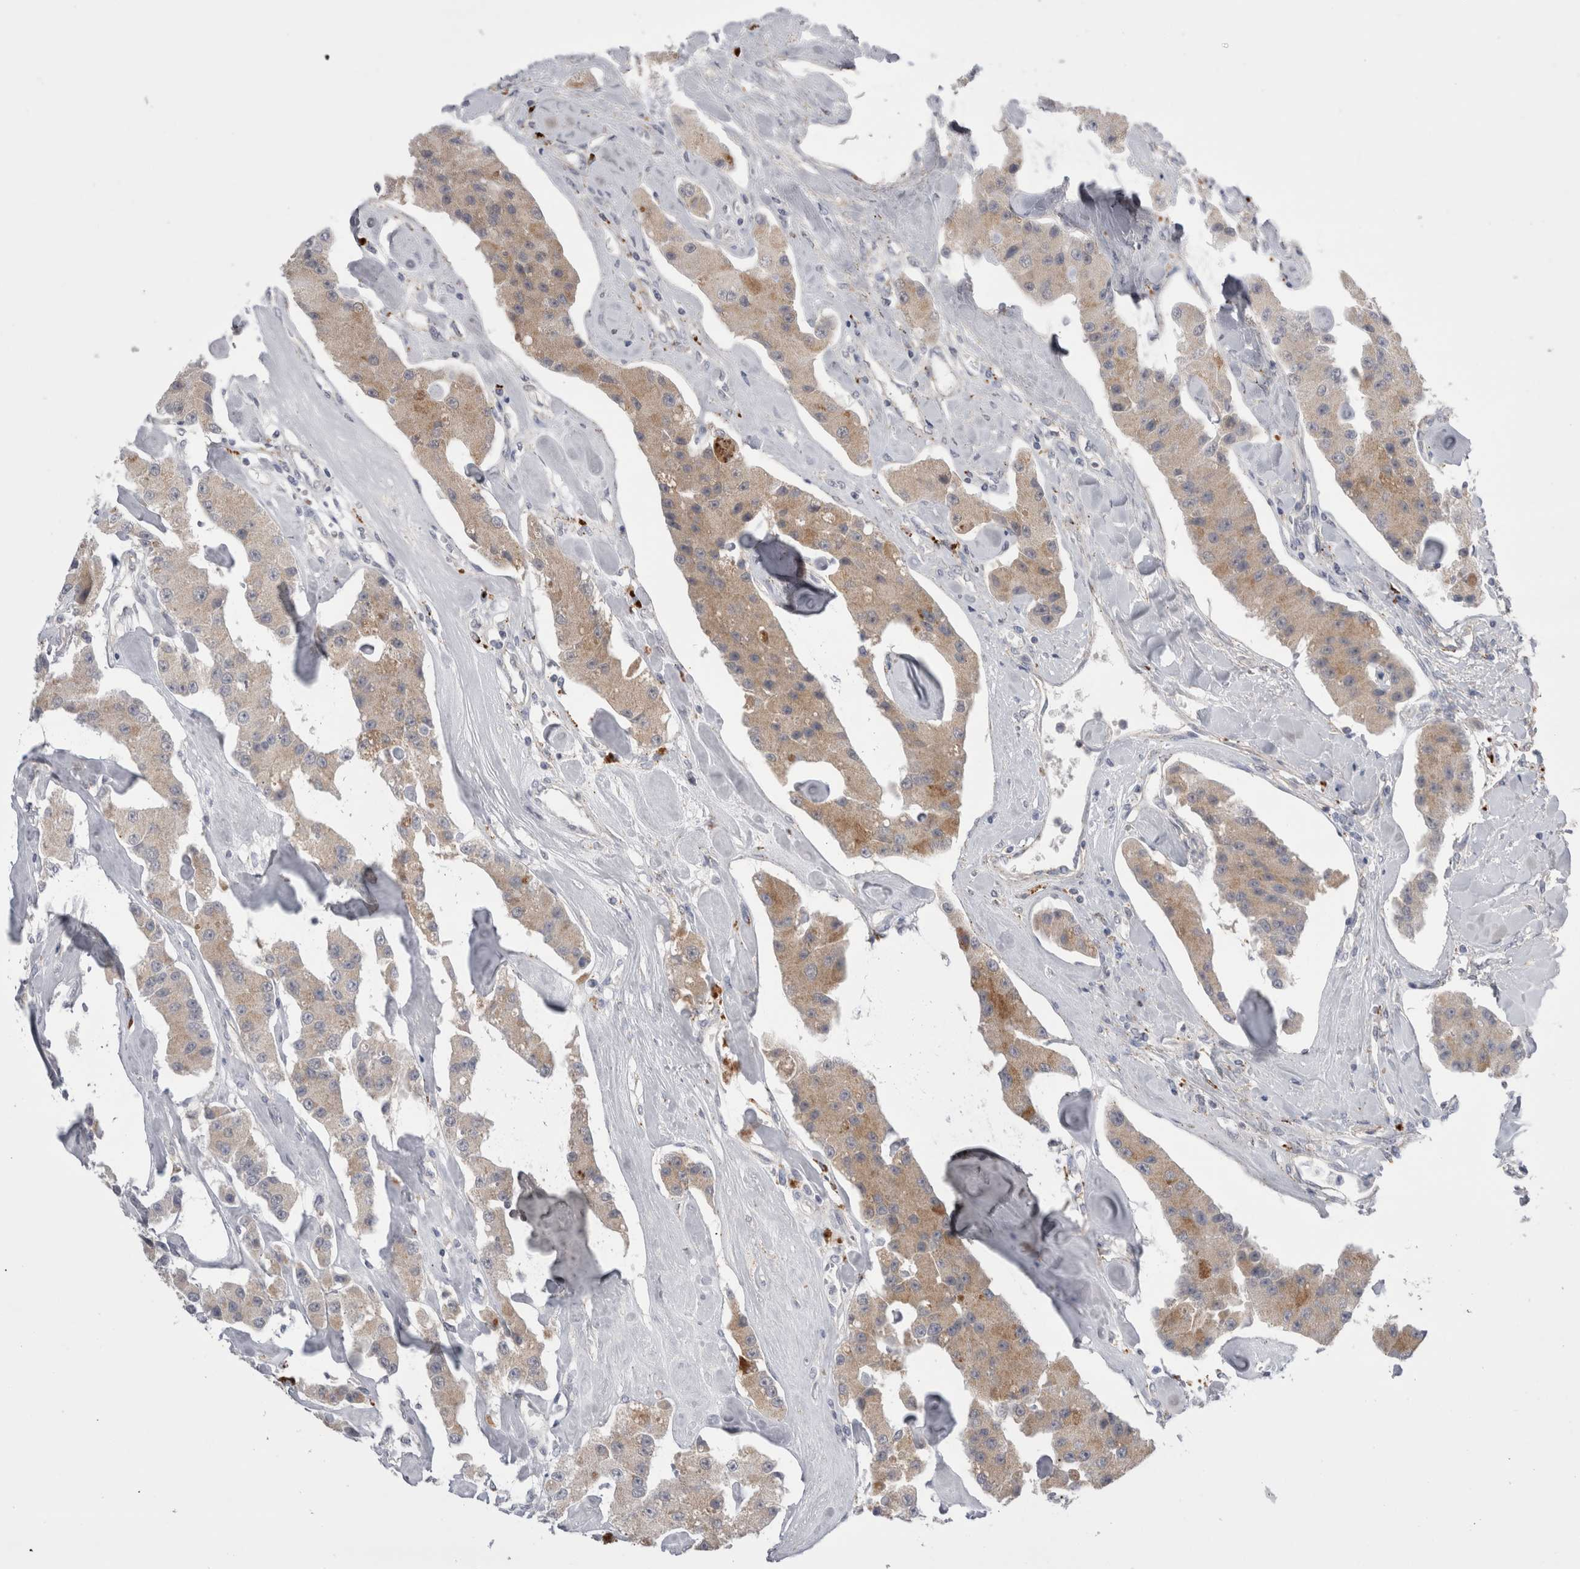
{"staining": {"intensity": "weak", "quantity": ">75%", "location": "cytoplasmic/membranous"}, "tissue": "carcinoid", "cell_type": "Tumor cells", "image_type": "cancer", "snomed": [{"axis": "morphology", "description": "Carcinoid, malignant, NOS"}, {"axis": "topography", "description": "Pancreas"}], "caption": "Weak cytoplasmic/membranous protein expression is appreciated in about >75% of tumor cells in malignant carcinoid.", "gene": "EPDR1", "patient": {"sex": "male", "age": 41}}